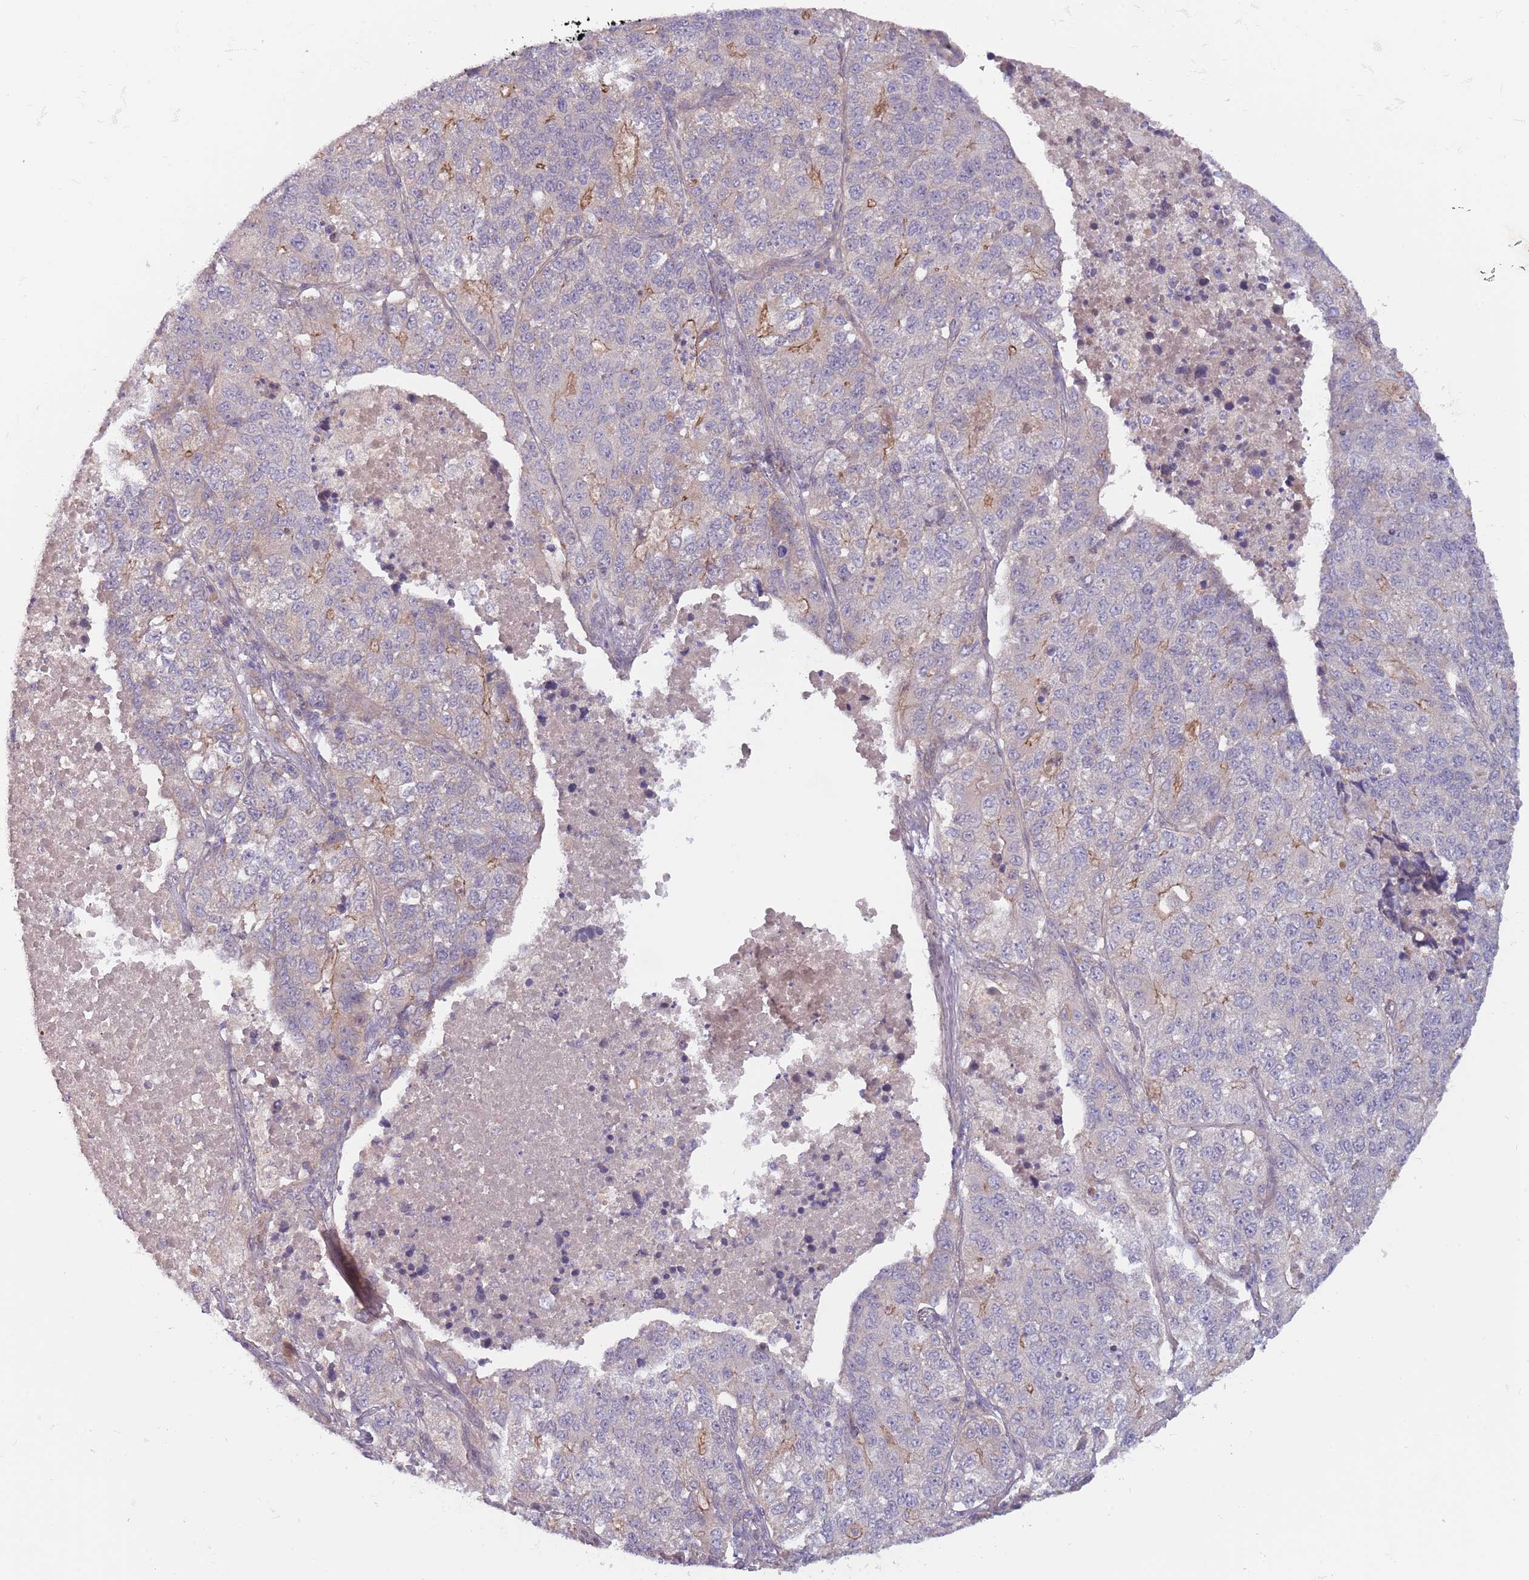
{"staining": {"intensity": "negative", "quantity": "none", "location": "none"}, "tissue": "lung cancer", "cell_type": "Tumor cells", "image_type": "cancer", "snomed": [{"axis": "morphology", "description": "Adenocarcinoma, NOS"}, {"axis": "topography", "description": "Lung"}], "caption": "This is an immunohistochemistry (IHC) micrograph of adenocarcinoma (lung). There is no positivity in tumor cells.", "gene": "SAV1", "patient": {"sex": "male", "age": 49}}